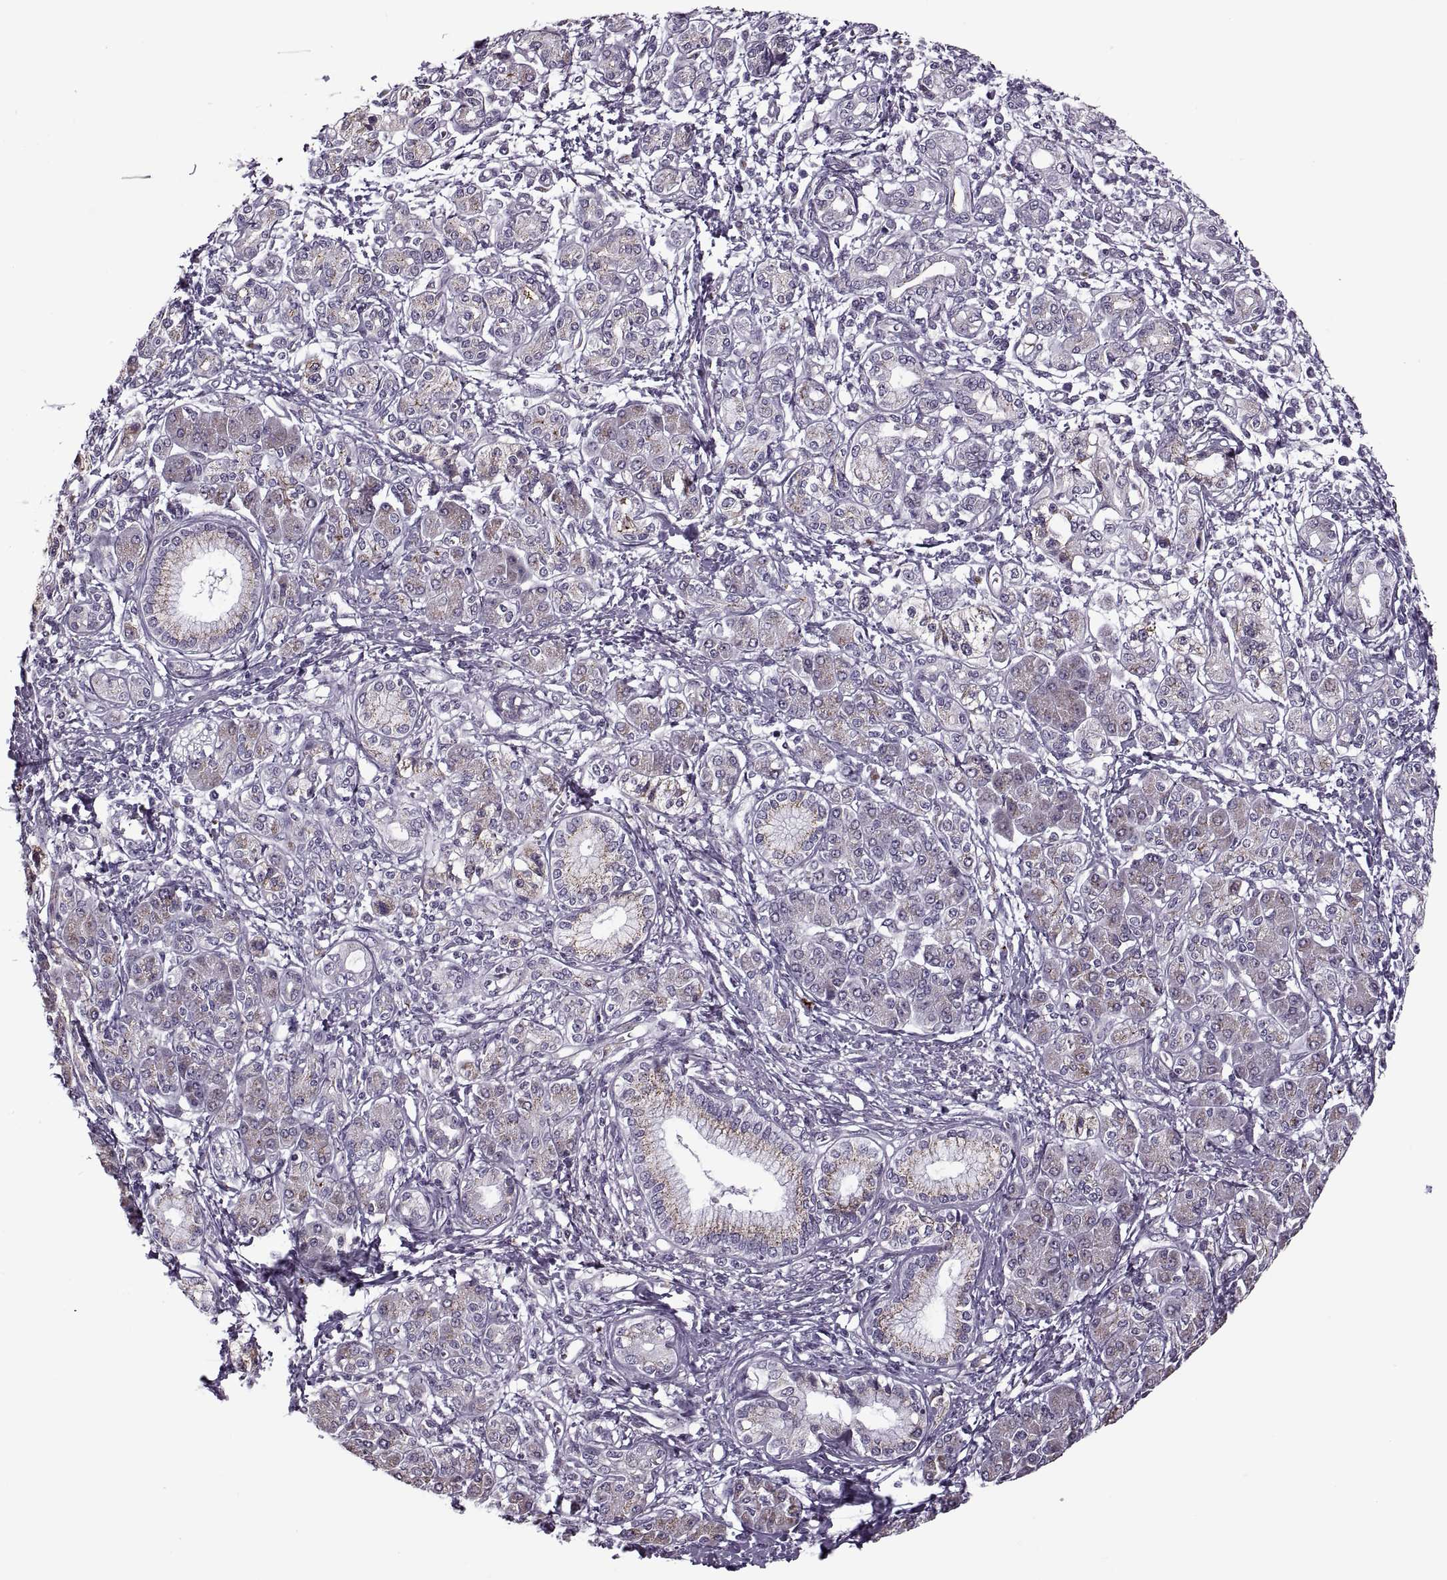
{"staining": {"intensity": "weak", "quantity": "<25%", "location": "cytoplasmic/membranous"}, "tissue": "pancreatic cancer", "cell_type": "Tumor cells", "image_type": "cancer", "snomed": [{"axis": "morphology", "description": "Adenocarcinoma, NOS"}, {"axis": "topography", "description": "Pancreas"}], "caption": "Adenocarcinoma (pancreatic) was stained to show a protein in brown. There is no significant positivity in tumor cells.", "gene": "PRSS37", "patient": {"sex": "male", "age": 70}}